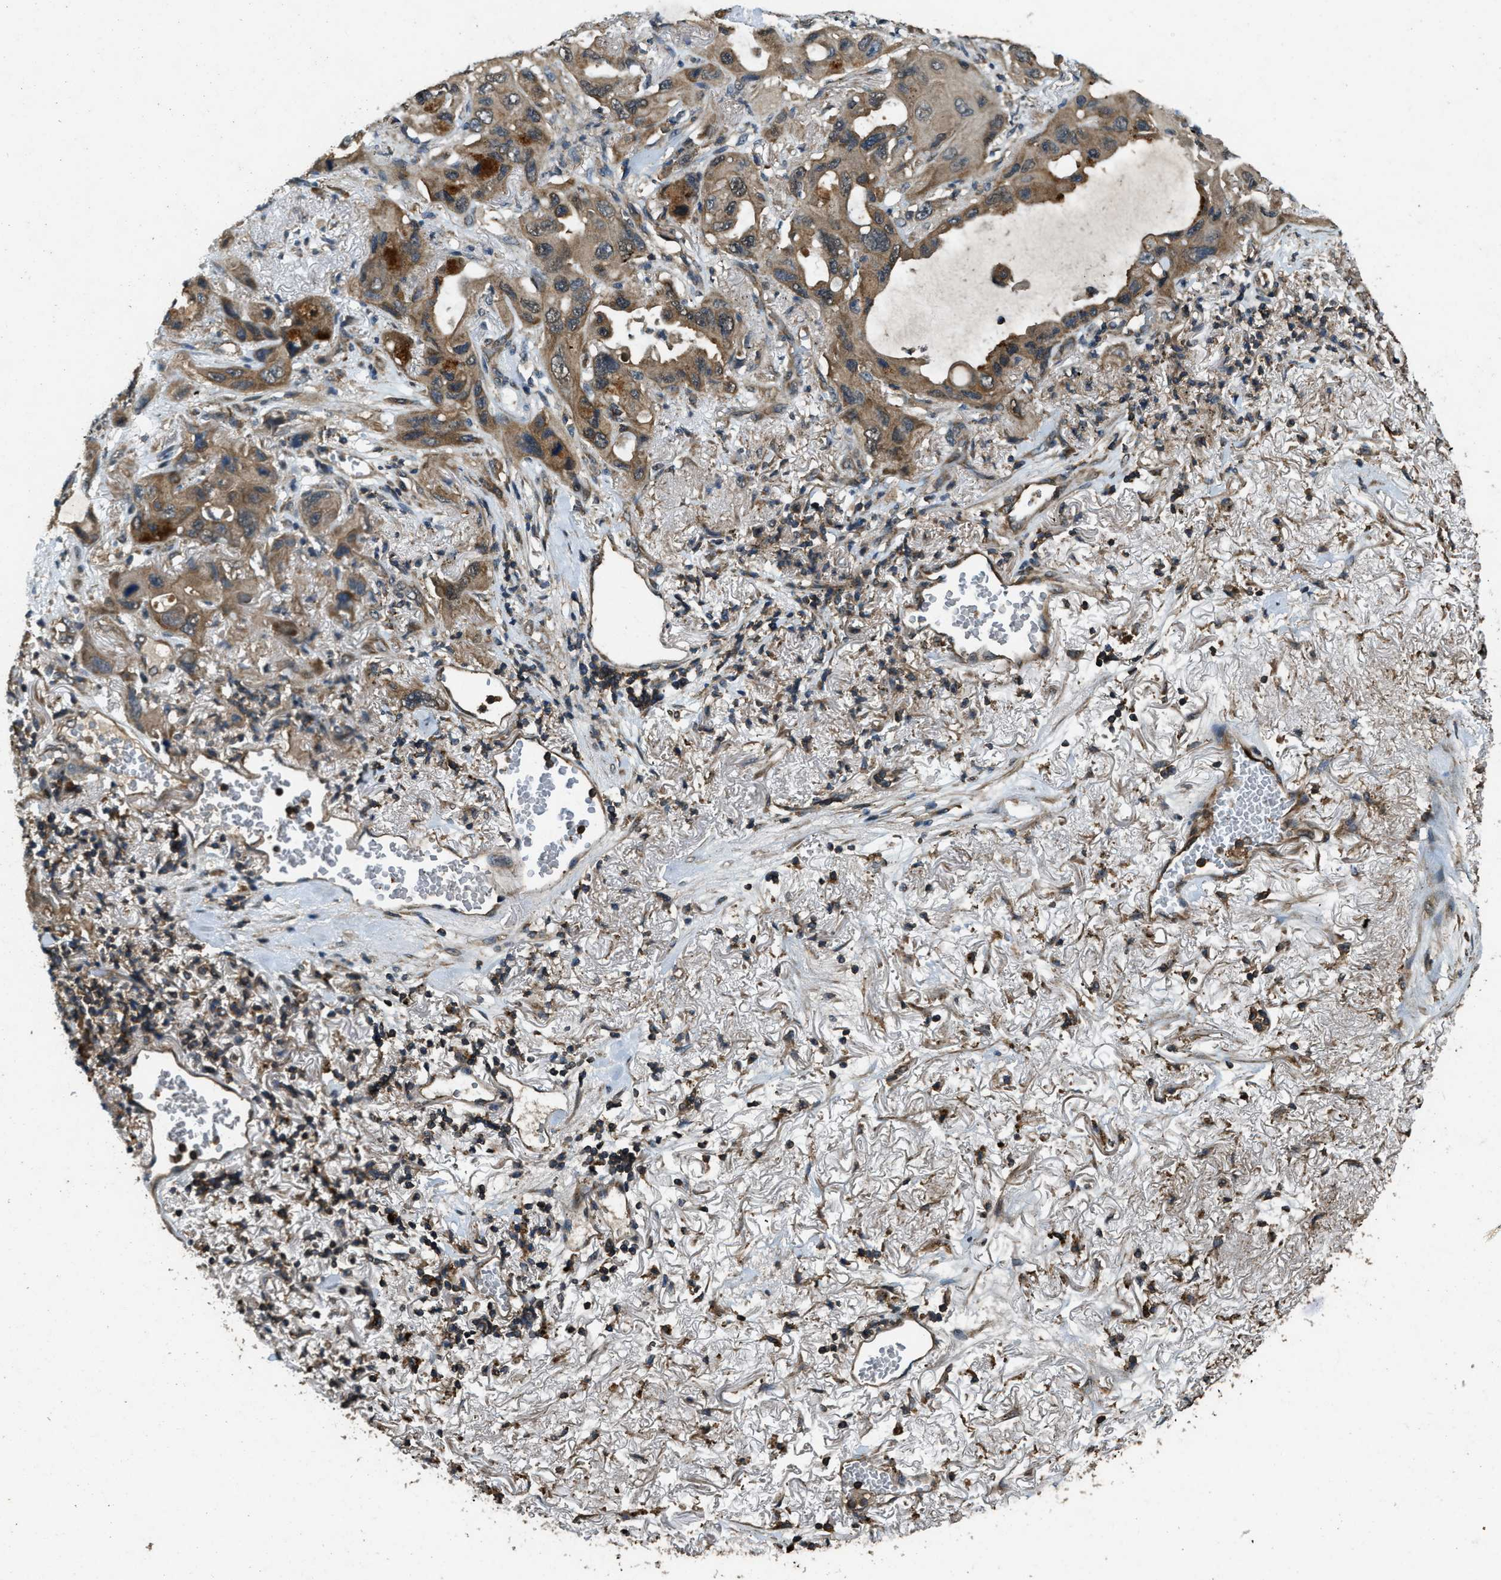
{"staining": {"intensity": "moderate", "quantity": "<25%", "location": "cytoplasmic/membranous"}, "tissue": "lung cancer", "cell_type": "Tumor cells", "image_type": "cancer", "snomed": [{"axis": "morphology", "description": "Squamous cell carcinoma, NOS"}, {"axis": "topography", "description": "Lung"}], "caption": "The immunohistochemical stain highlights moderate cytoplasmic/membranous positivity in tumor cells of lung squamous cell carcinoma tissue.", "gene": "ATP8B1", "patient": {"sex": "female", "age": 73}}